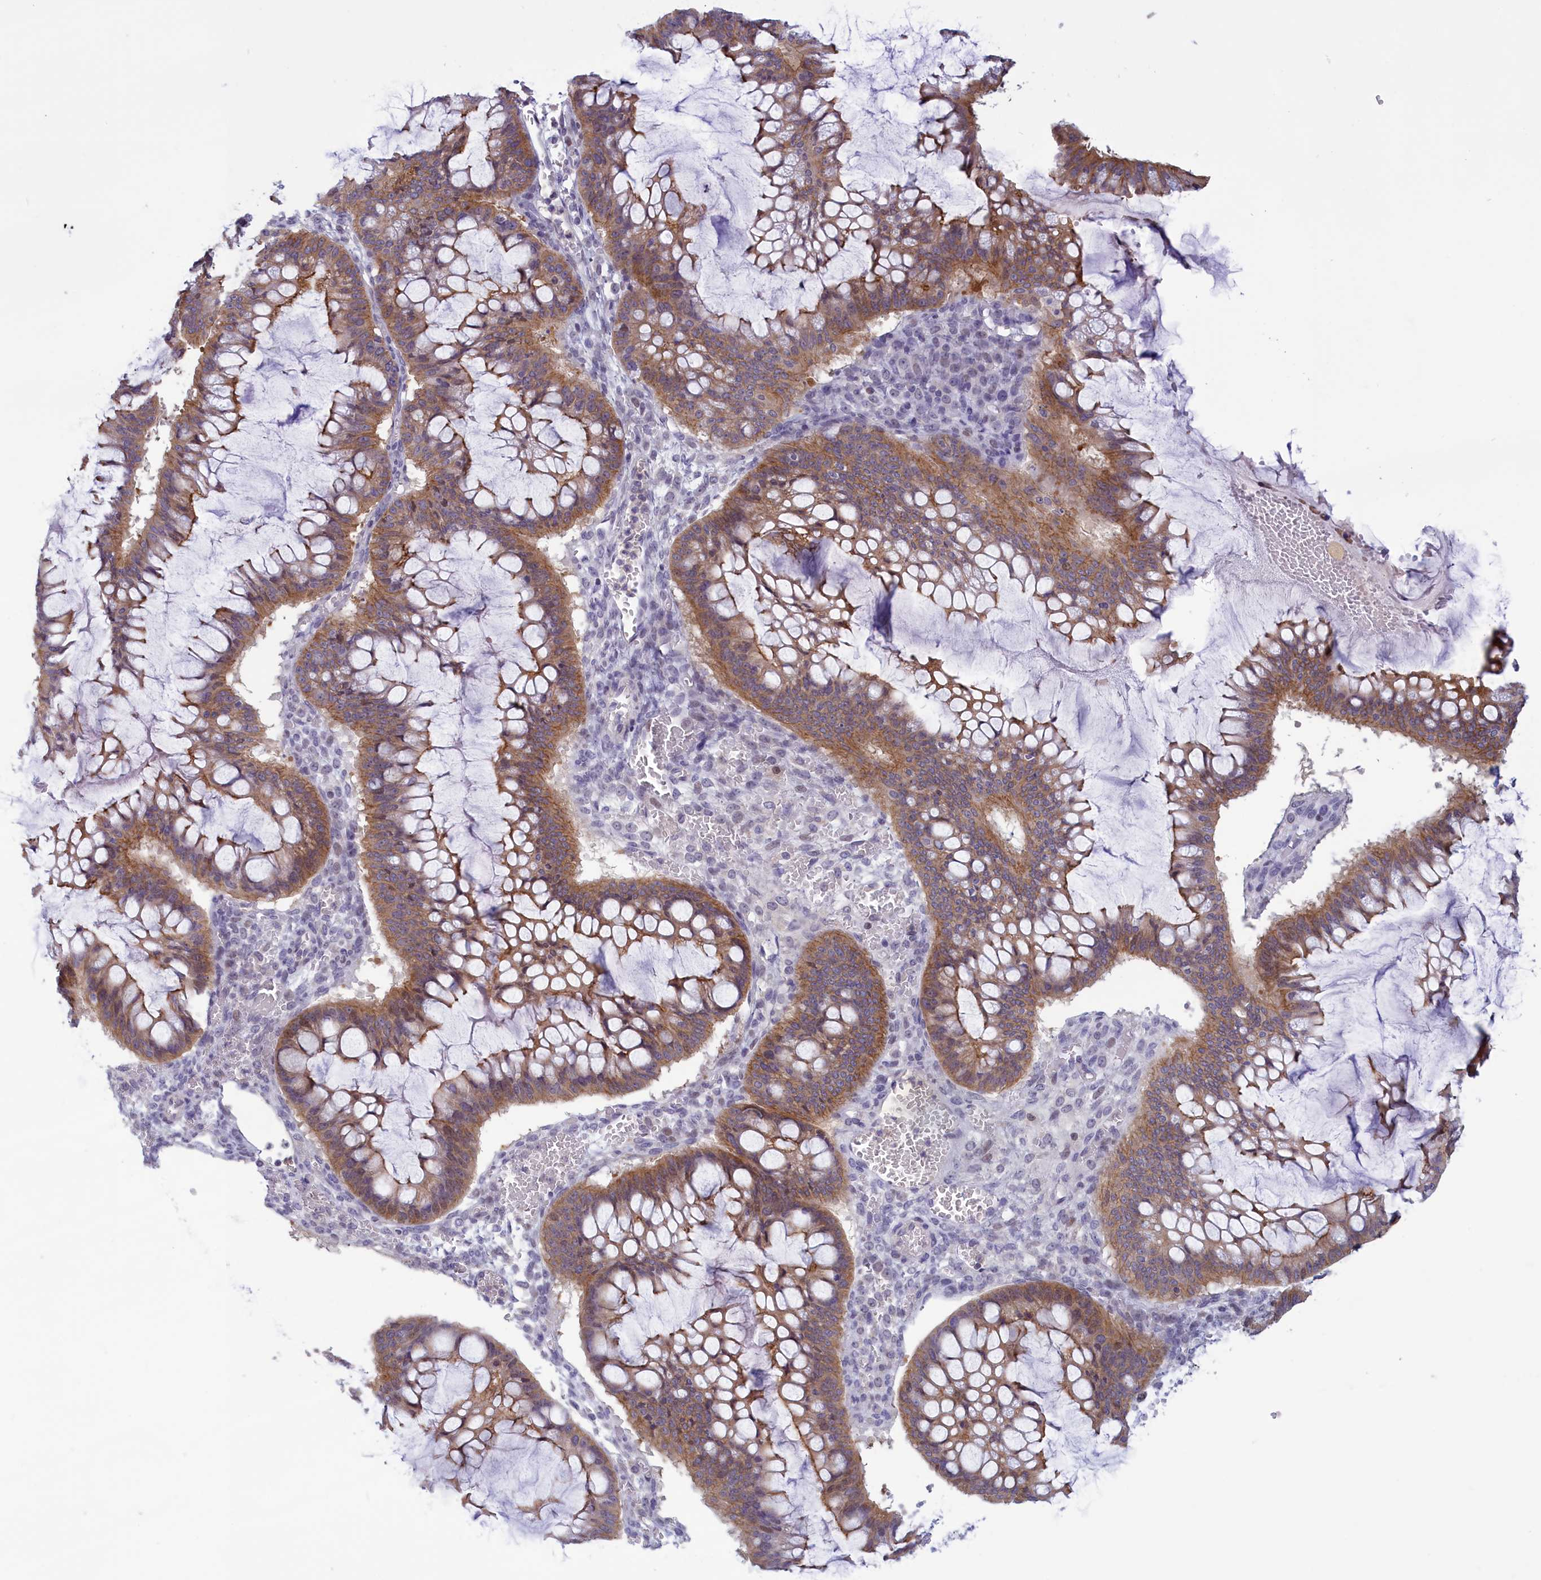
{"staining": {"intensity": "moderate", "quantity": ">75%", "location": "cytoplasmic/membranous"}, "tissue": "ovarian cancer", "cell_type": "Tumor cells", "image_type": "cancer", "snomed": [{"axis": "morphology", "description": "Cystadenocarcinoma, mucinous, NOS"}, {"axis": "topography", "description": "Ovary"}], "caption": "Immunohistochemistry (IHC) (DAB (3,3'-diaminobenzidine)) staining of ovarian cancer exhibits moderate cytoplasmic/membranous protein expression in about >75% of tumor cells.", "gene": "CORO2A", "patient": {"sex": "female", "age": 73}}